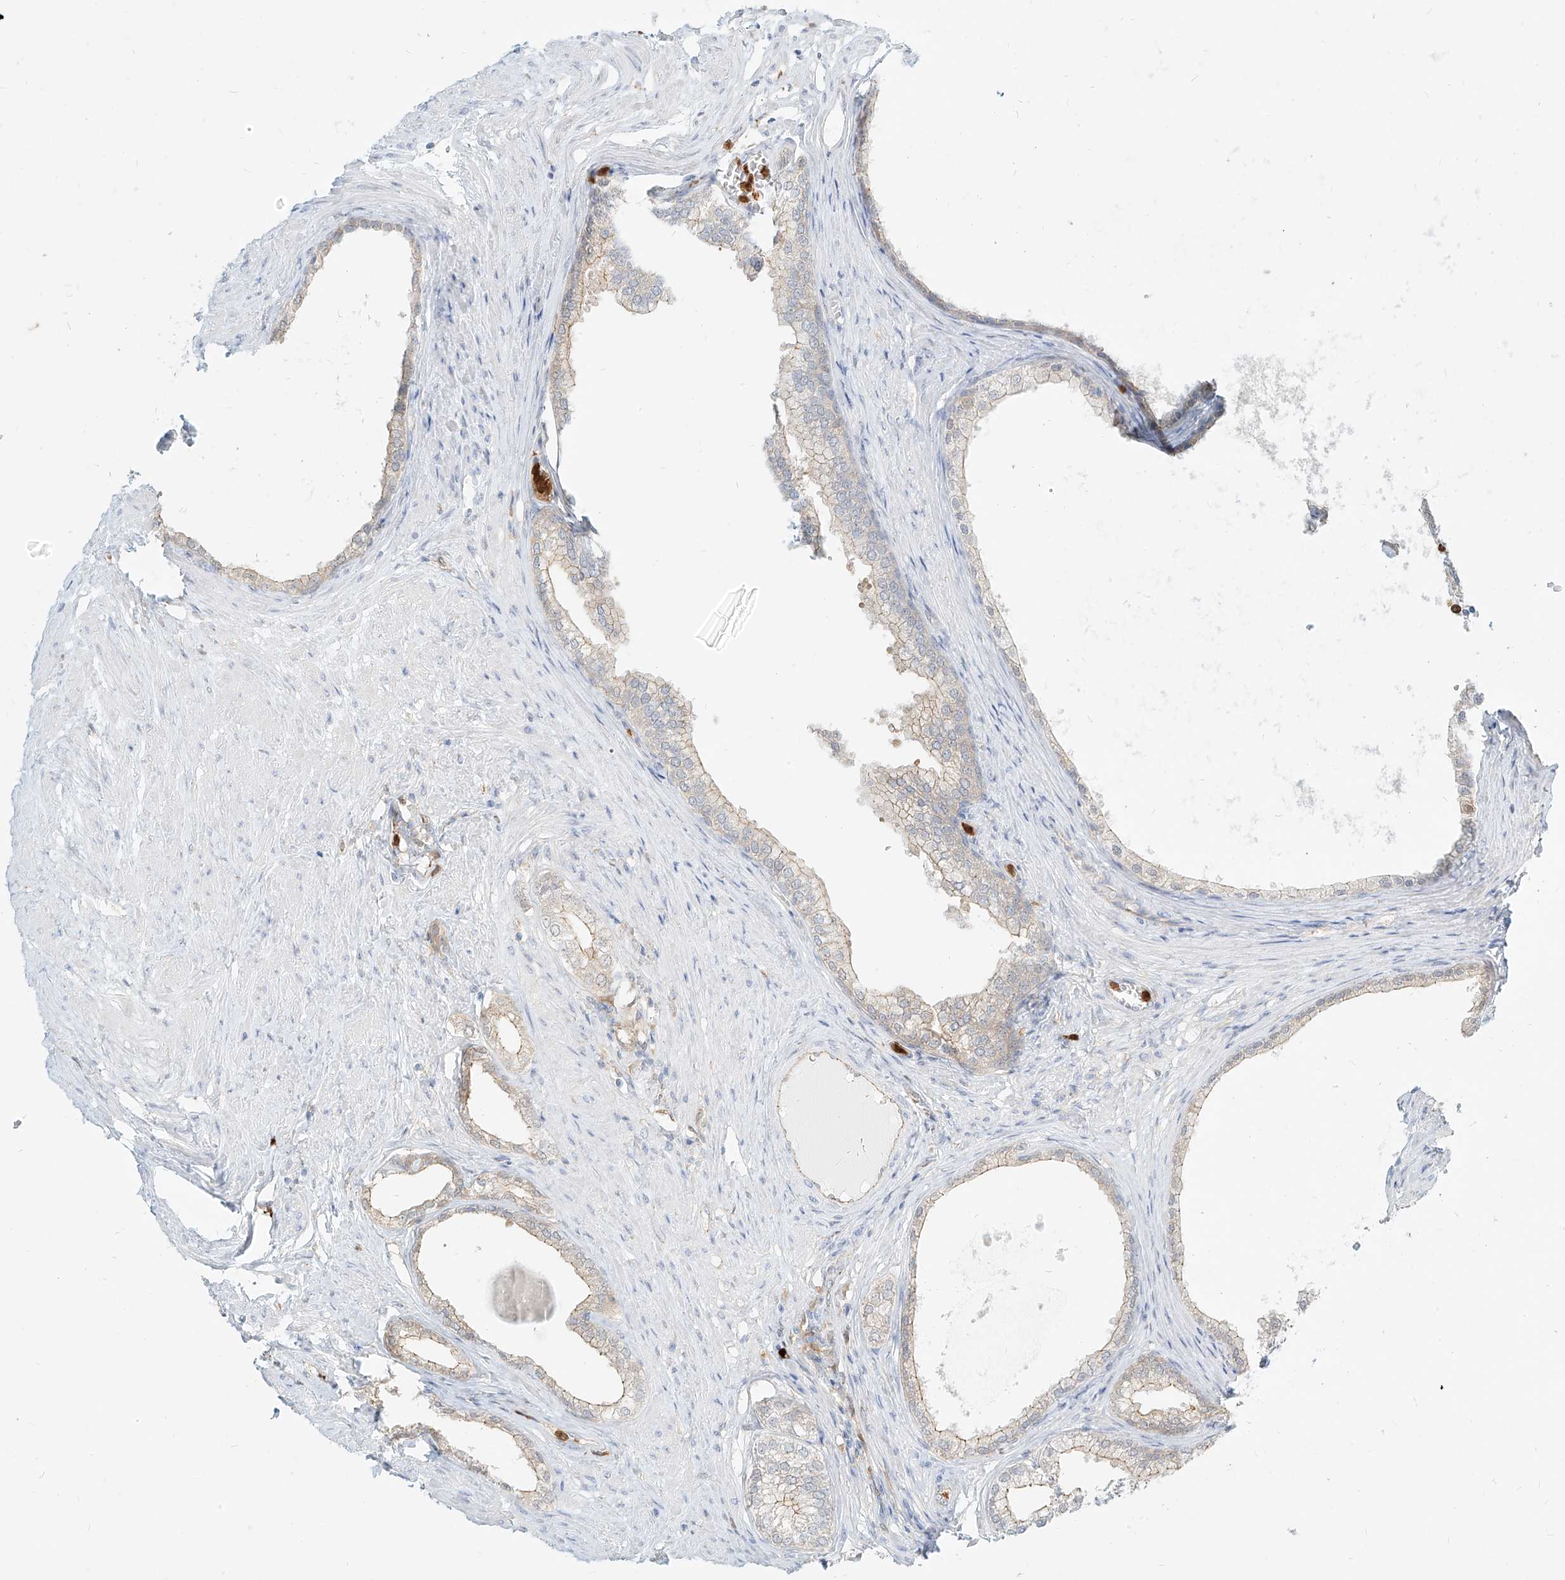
{"staining": {"intensity": "moderate", "quantity": "25%-75%", "location": "cytoplasmic/membranous"}, "tissue": "prostate", "cell_type": "Glandular cells", "image_type": "normal", "snomed": [{"axis": "morphology", "description": "Normal tissue, NOS"}, {"axis": "morphology", "description": "Urothelial carcinoma, Low grade"}, {"axis": "topography", "description": "Urinary bladder"}, {"axis": "topography", "description": "Prostate"}], "caption": "High-power microscopy captured an immunohistochemistry micrograph of unremarkable prostate, revealing moderate cytoplasmic/membranous expression in approximately 25%-75% of glandular cells.", "gene": "PGD", "patient": {"sex": "male", "age": 60}}